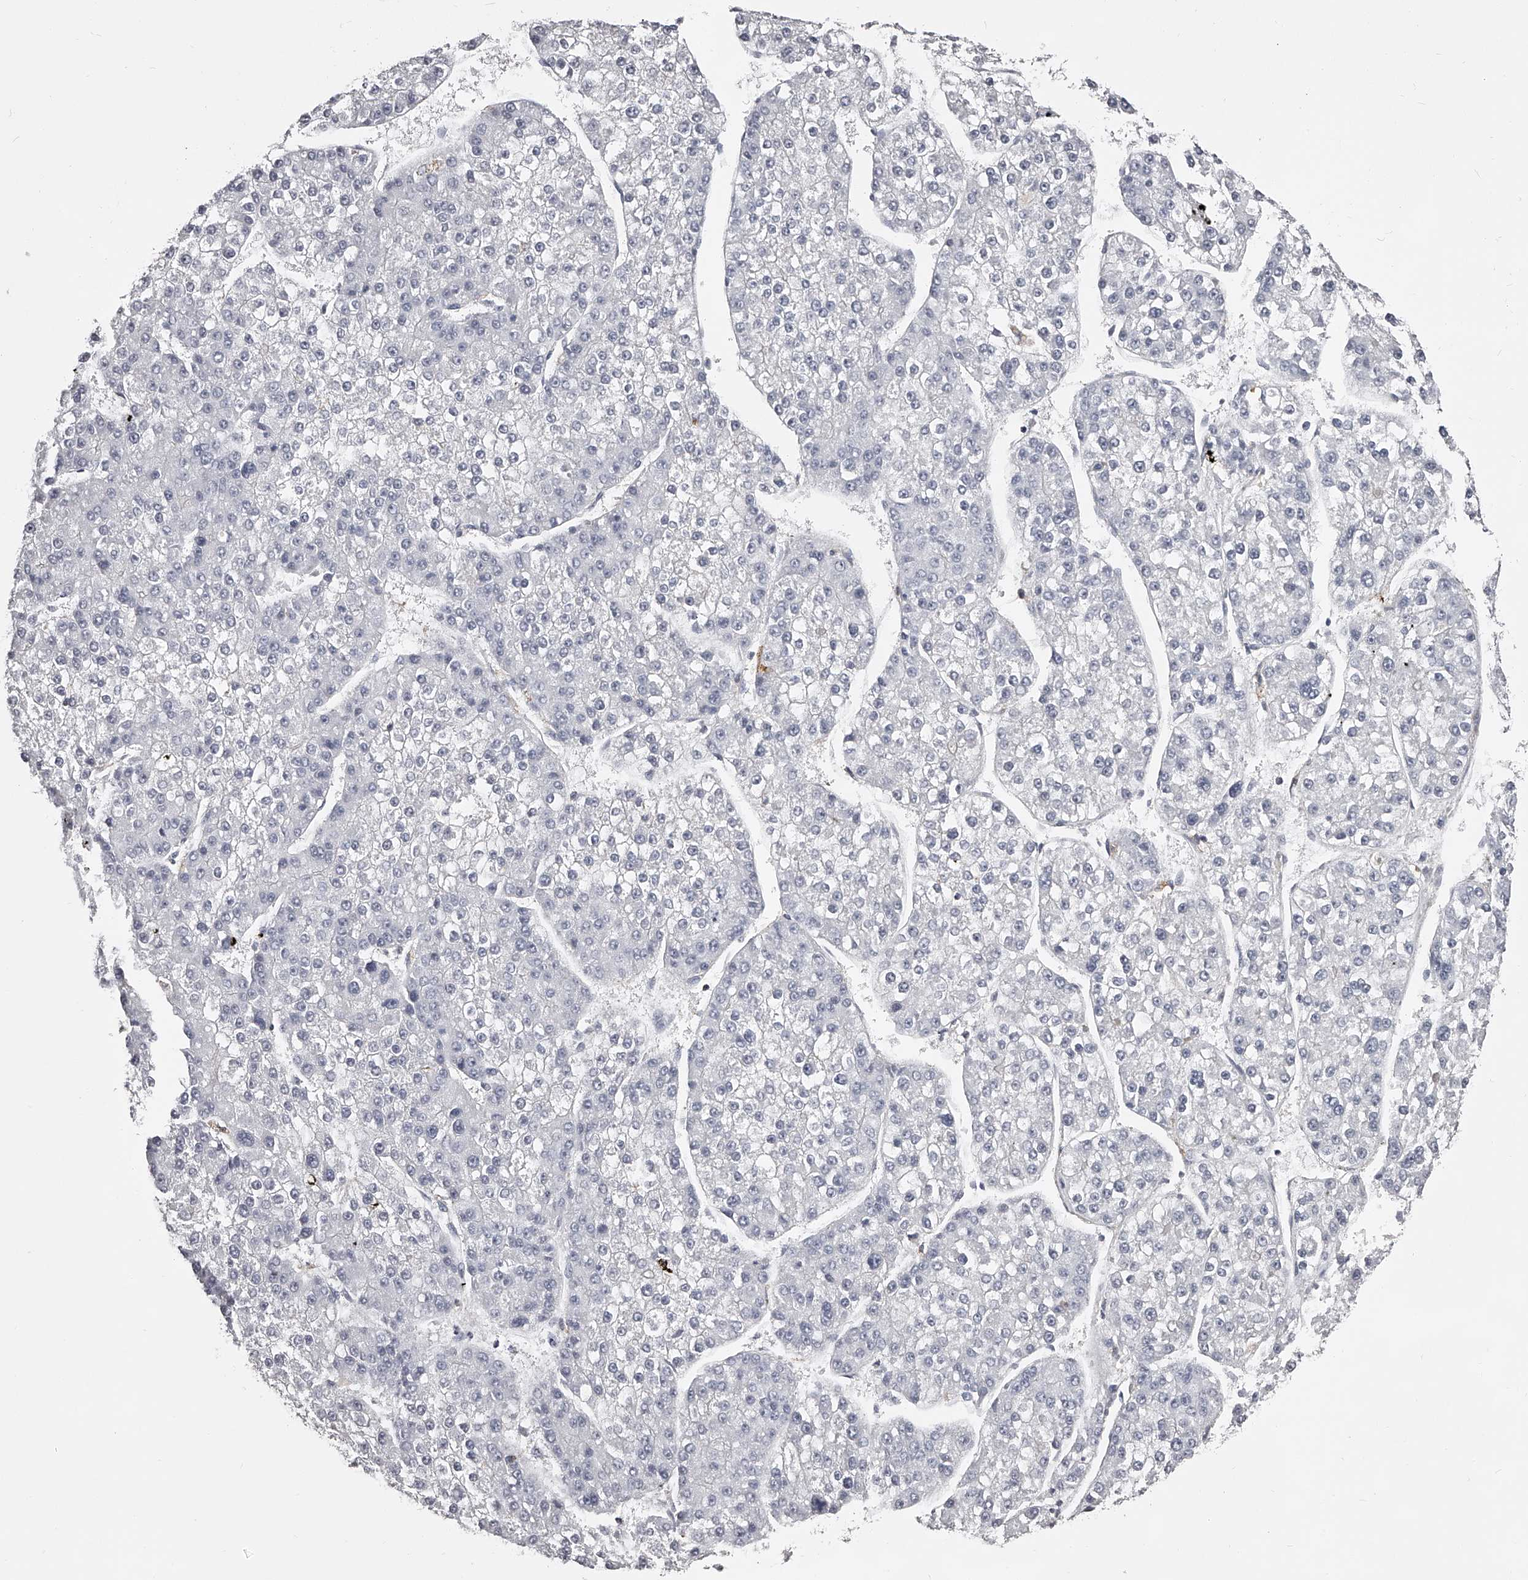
{"staining": {"intensity": "negative", "quantity": "none", "location": "none"}, "tissue": "liver cancer", "cell_type": "Tumor cells", "image_type": "cancer", "snomed": [{"axis": "morphology", "description": "Carcinoma, Hepatocellular, NOS"}, {"axis": "topography", "description": "Liver"}], "caption": "DAB immunohistochemical staining of hepatocellular carcinoma (liver) displays no significant expression in tumor cells.", "gene": "PACSIN1", "patient": {"sex": "female", "age": 73}}